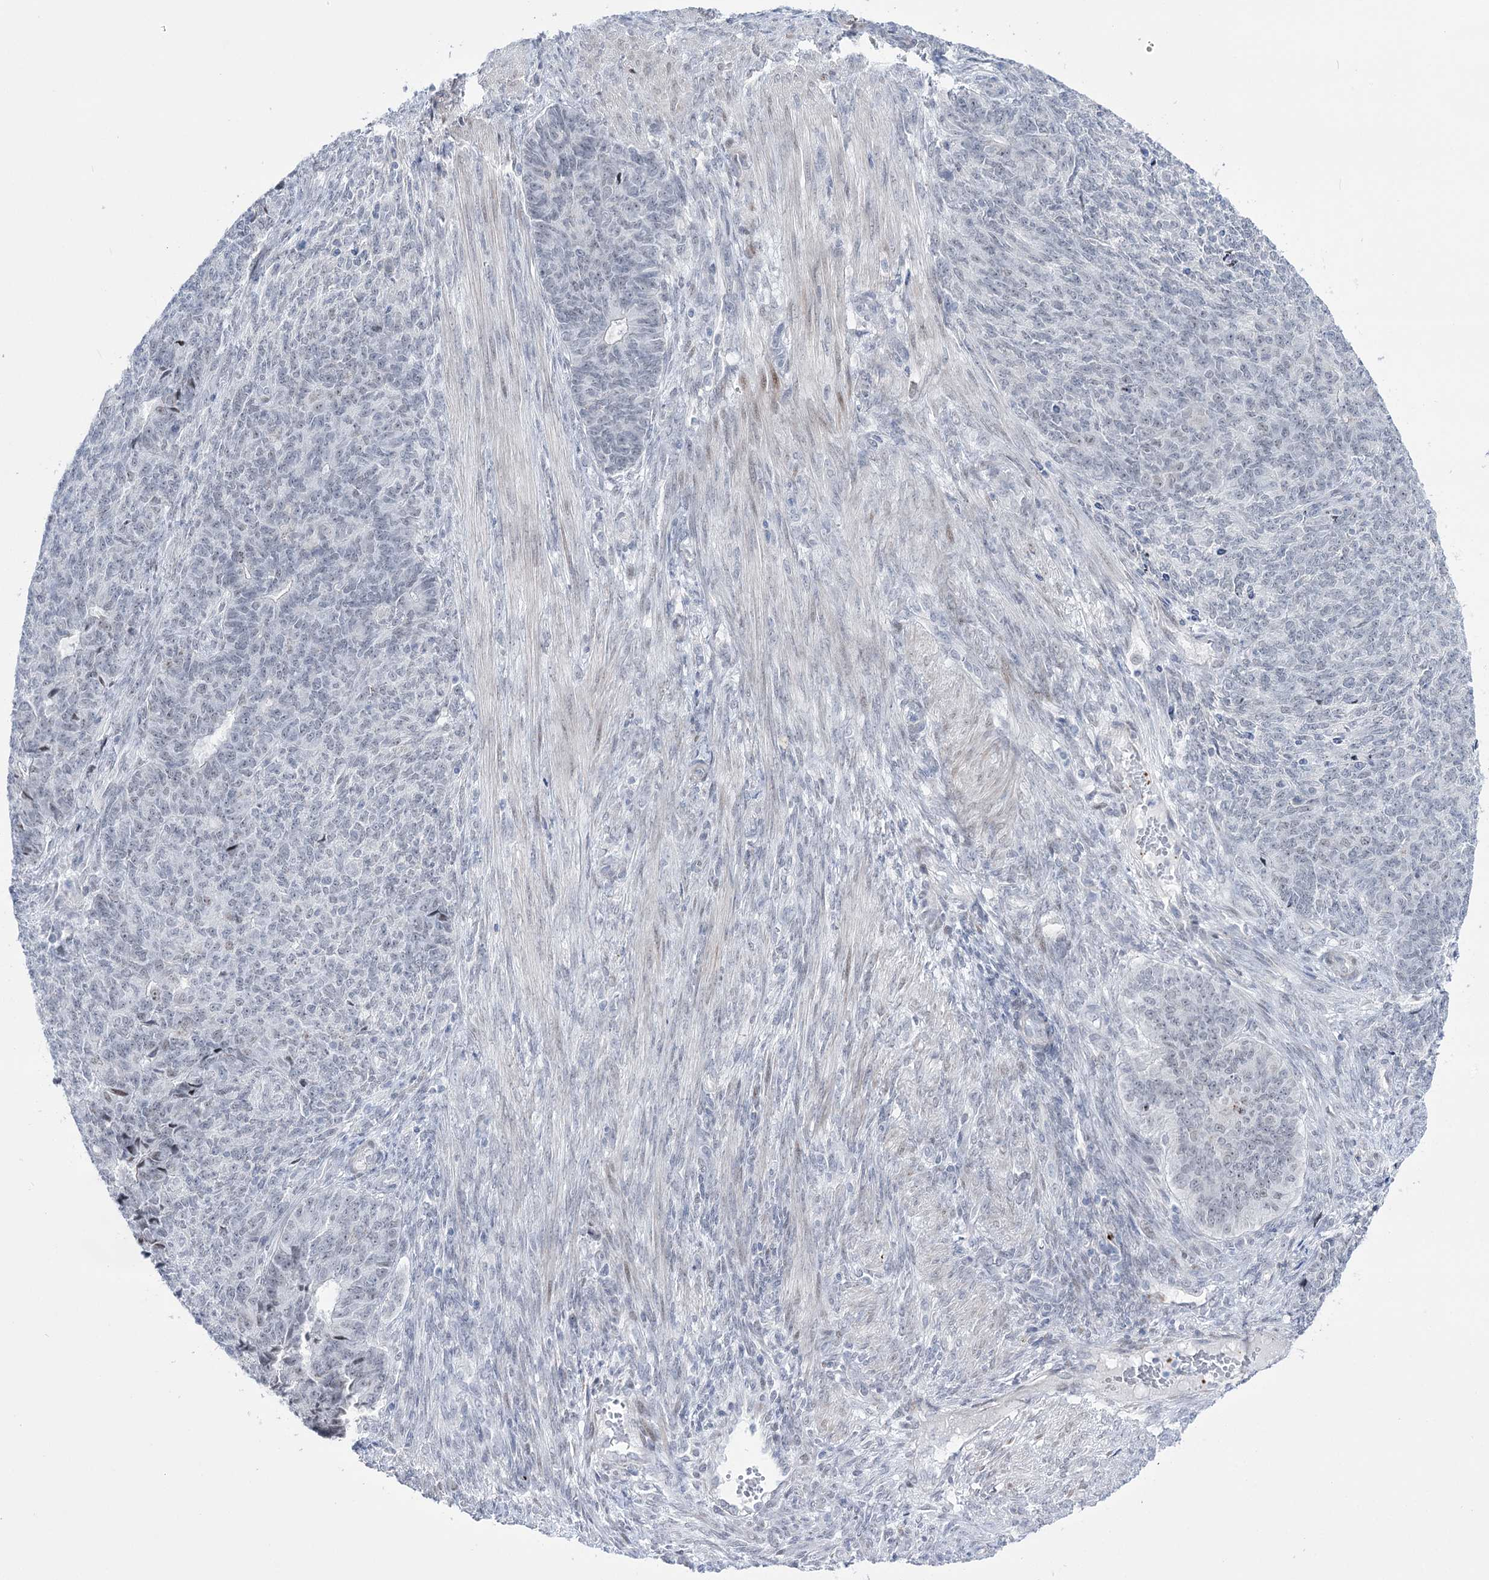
{"staining": {"intensity": "negative", "quantity": "none", "location": "none"}, "tissue": "endometrial cancer", "cell_type": "Tumor cells", "image_type": "cancer", "snomed": [{"axis": "morphology", "description": "Adenocarcinoma, NOS"}, {"axis": "topography", "description": "Endometrium"}], "caption": "Tumor cells show no significant protein positivity in adenocarcinoma (endometrial). (Stains: DAB (3,3'-diaminobenzidine) immunohistochemistry (IHC) with hematoxylin counter stain, Microscopy: brightfield microscopy at high magnification).", "gene": "RBM15B", "patient": {"sex": "female", "age": 32}}